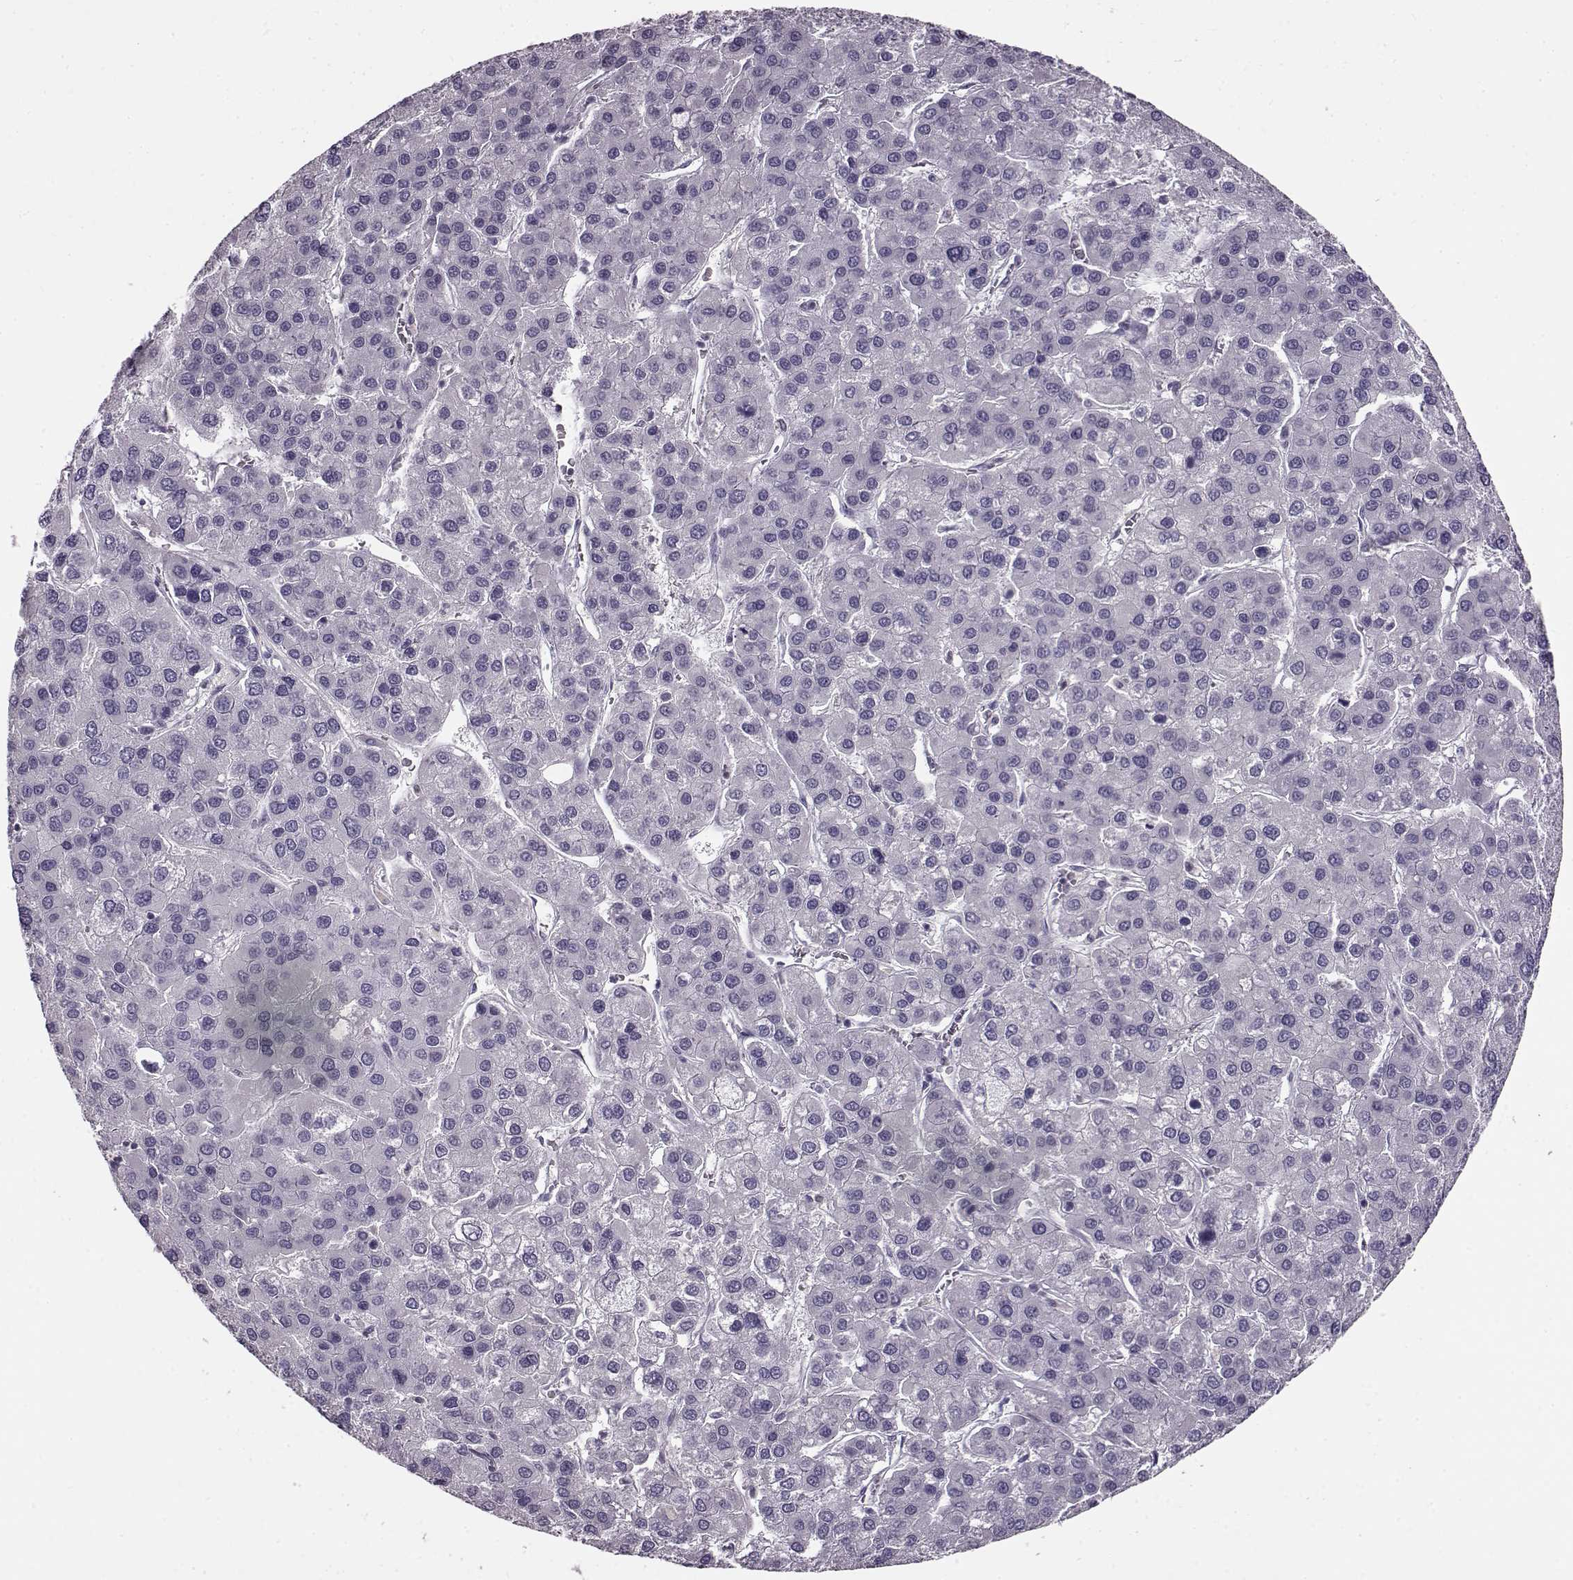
{"staining": {"intensity": "negative", "quantity": "none", "location": "none"}, "tissue": "liver cancer", "cell_type": "Tumor cells", "image_type": "cancer", "snomed": [{"axis": "morphology", "description": "Carcinoma, Hepatocellular, NOS"}, {"axis": "topography", "description": "Liver"}], "caption": "High power microscopy micrograph of an IHC micrograph of hepatocellular carcinoma (liver), revealing no significant expression in tumor cells.", "gene": "RP1L1", "patient": {"sex": "female", "age": 41}}